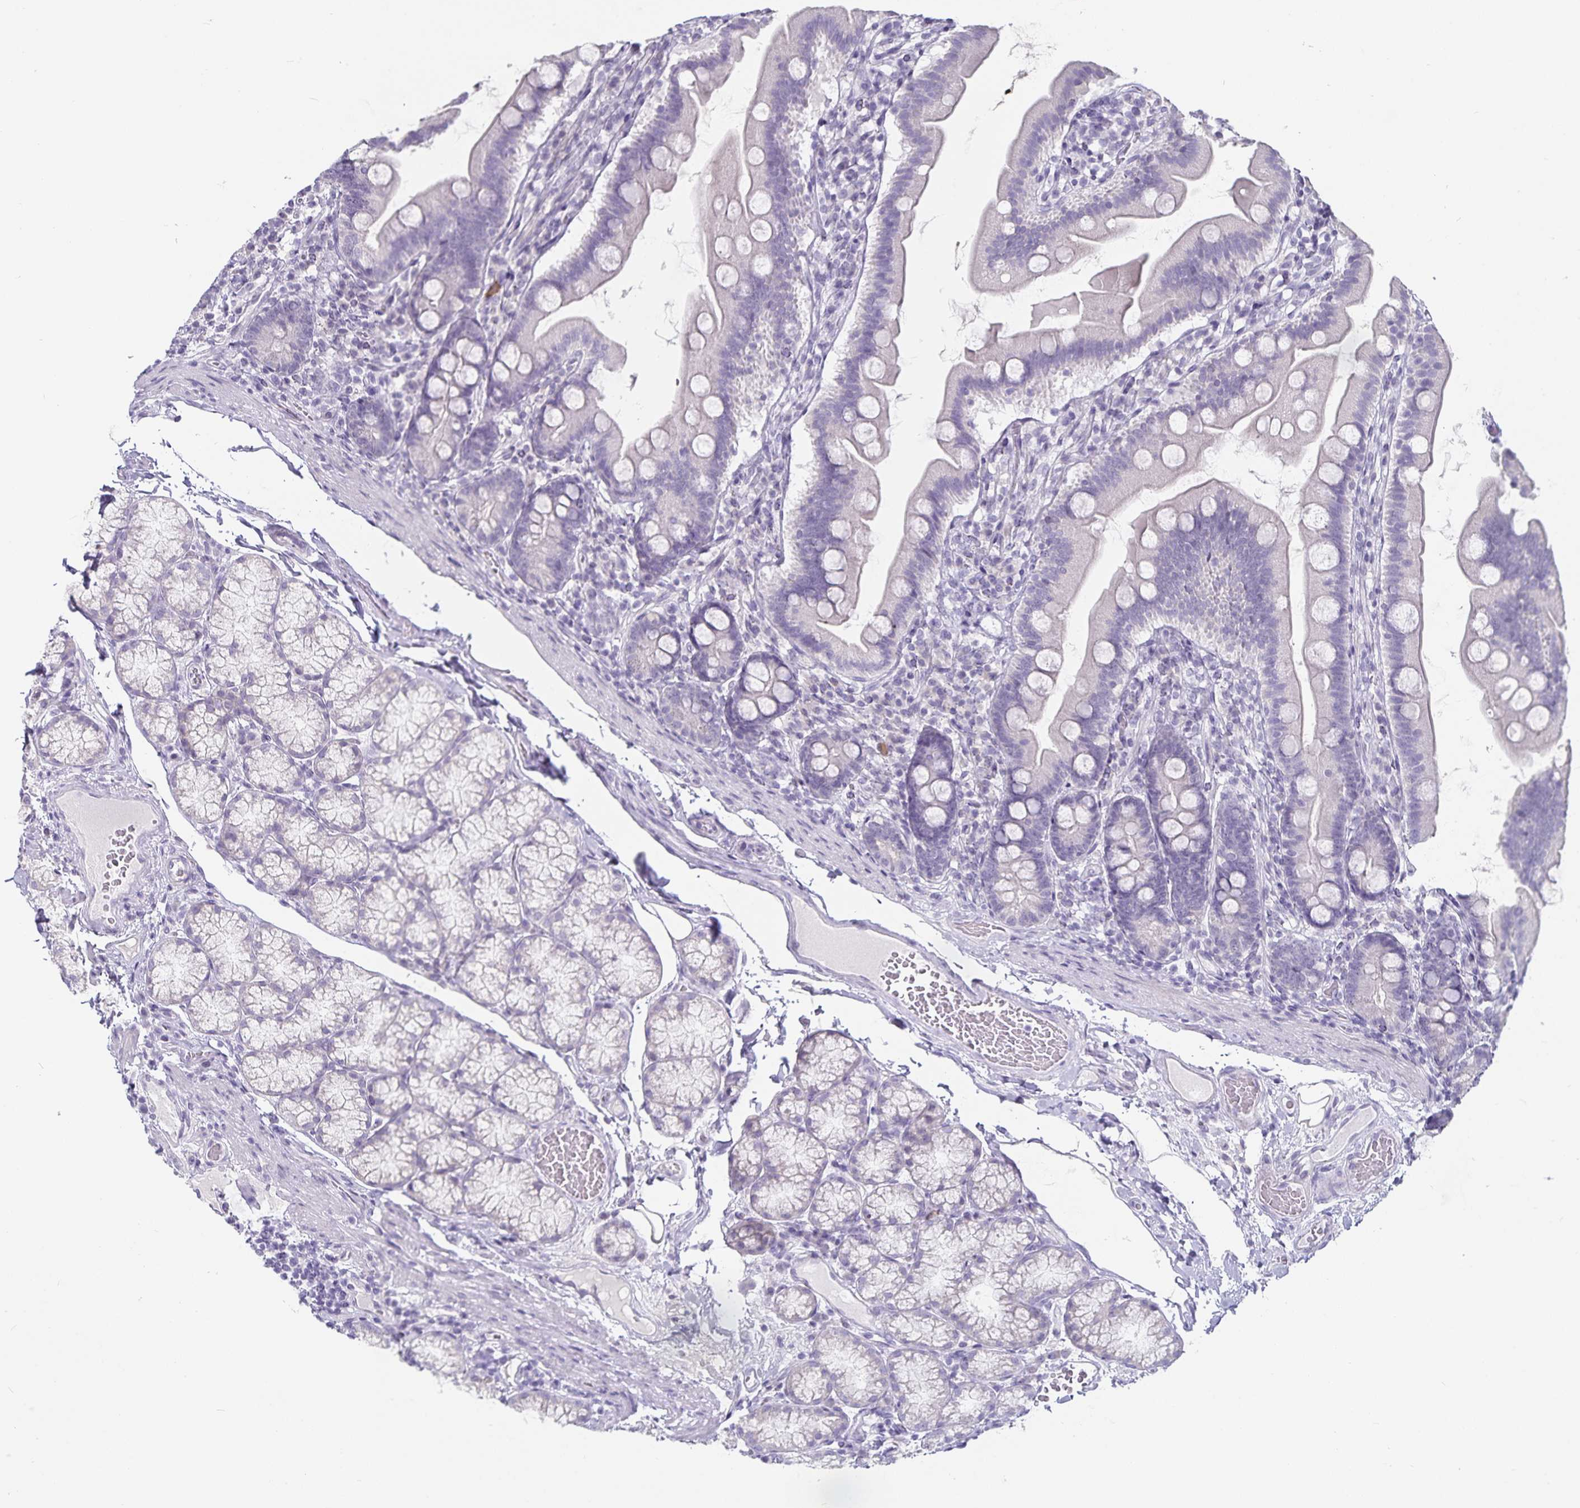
{"staining": {"intensity": "negative", "quantity": "none", "location": "none"}, "tissue": "duodenum", "cell_type": "Glandular cells", "image_type": "normal", "snomed": [{"axis": "morphology", "description": "Normal tissue, NOS"}, {"axis": "topography", "description": "Duodenum"}], "caption": "Photomicrograph shows no significant protein expression in glandular cells of unremarkable duodenum.", "gene": "CA12", "patient": {"sex": "female", "age": 67}}